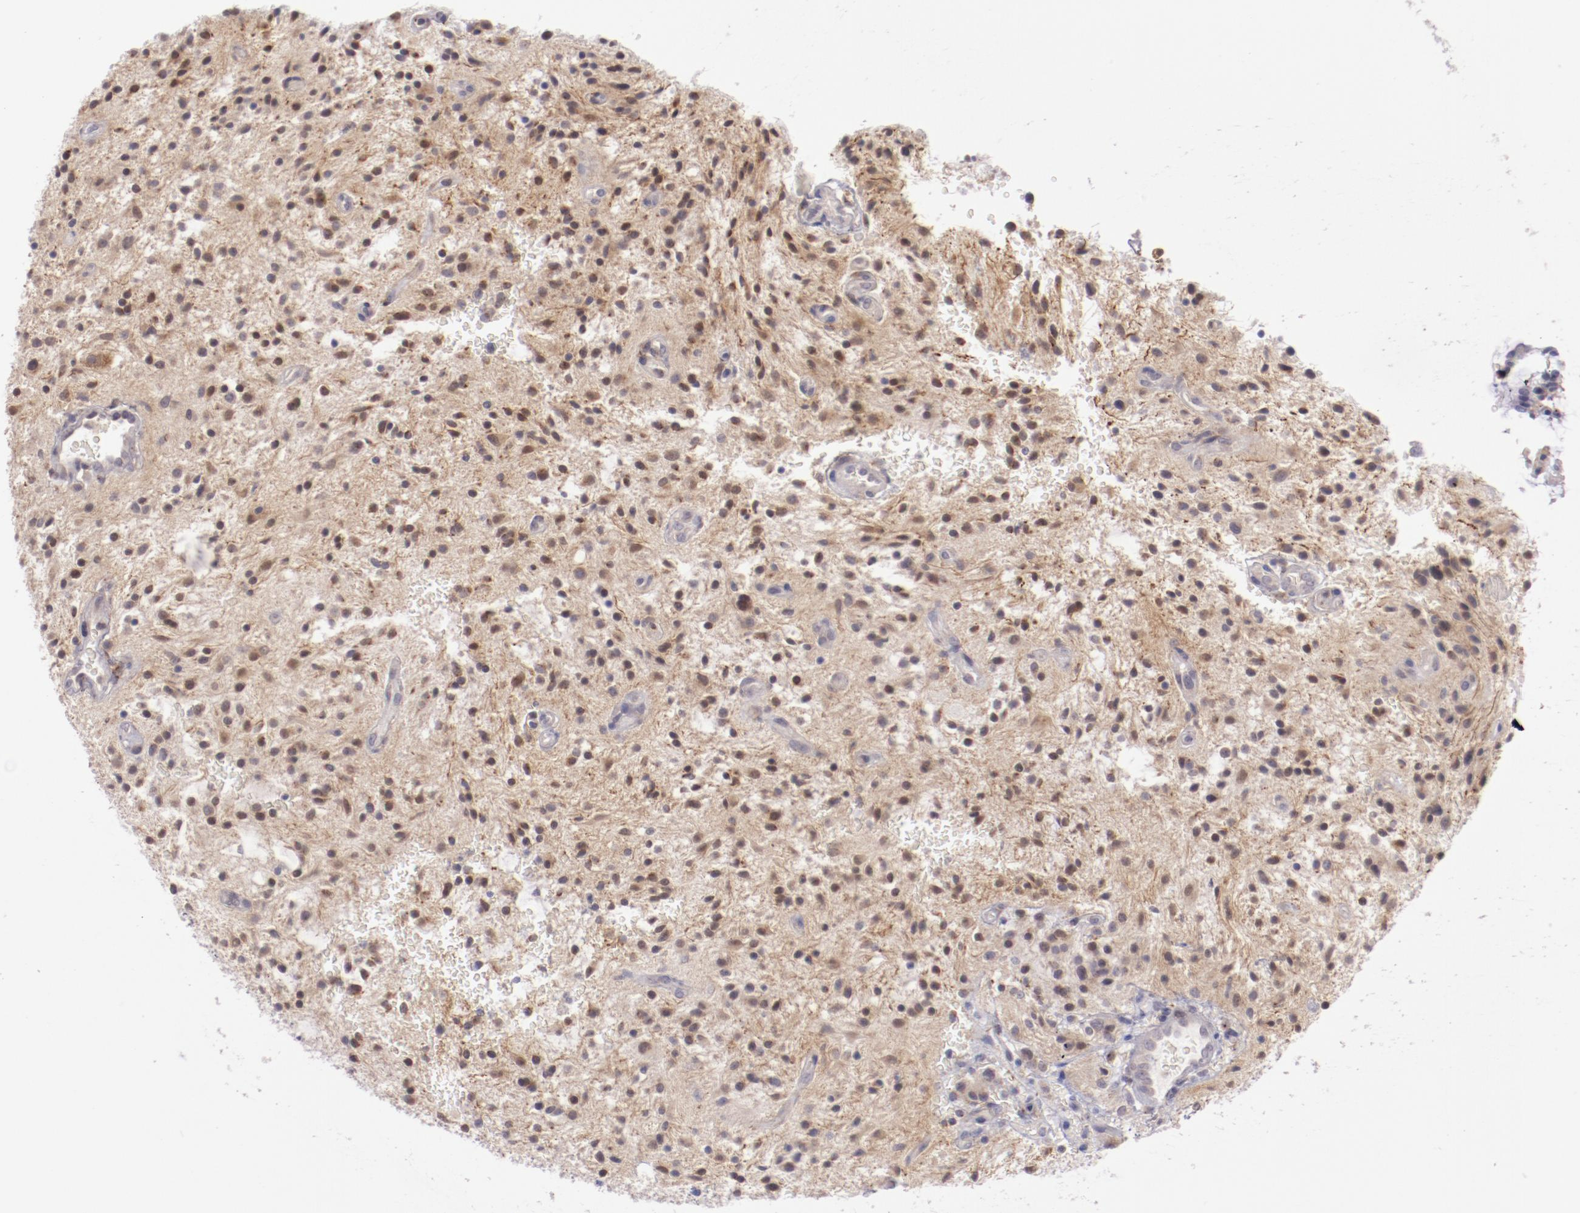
{"staining": {"intensity": "moderate", "quantity": ">75%", "location": "cytoplasmic/membranous,nuclear"}, "tissue": "glioma", "cell_type": "Tumor cells", "image_type": "cancer", "snomed": [{"axis": "morphology", "description": "Glioma, malignant, NOS"}, {"axis": "topography", "description": "Cerebellum"}], "caption": "The photomicrograph reveals staining of glioma (malignant), revealing moderate cytoplasmic/membranous and nuclear protein staining (brown color) within tumor cells.", "gene": "TRAF3", "patient": {"sex": "female", "age": 10}}